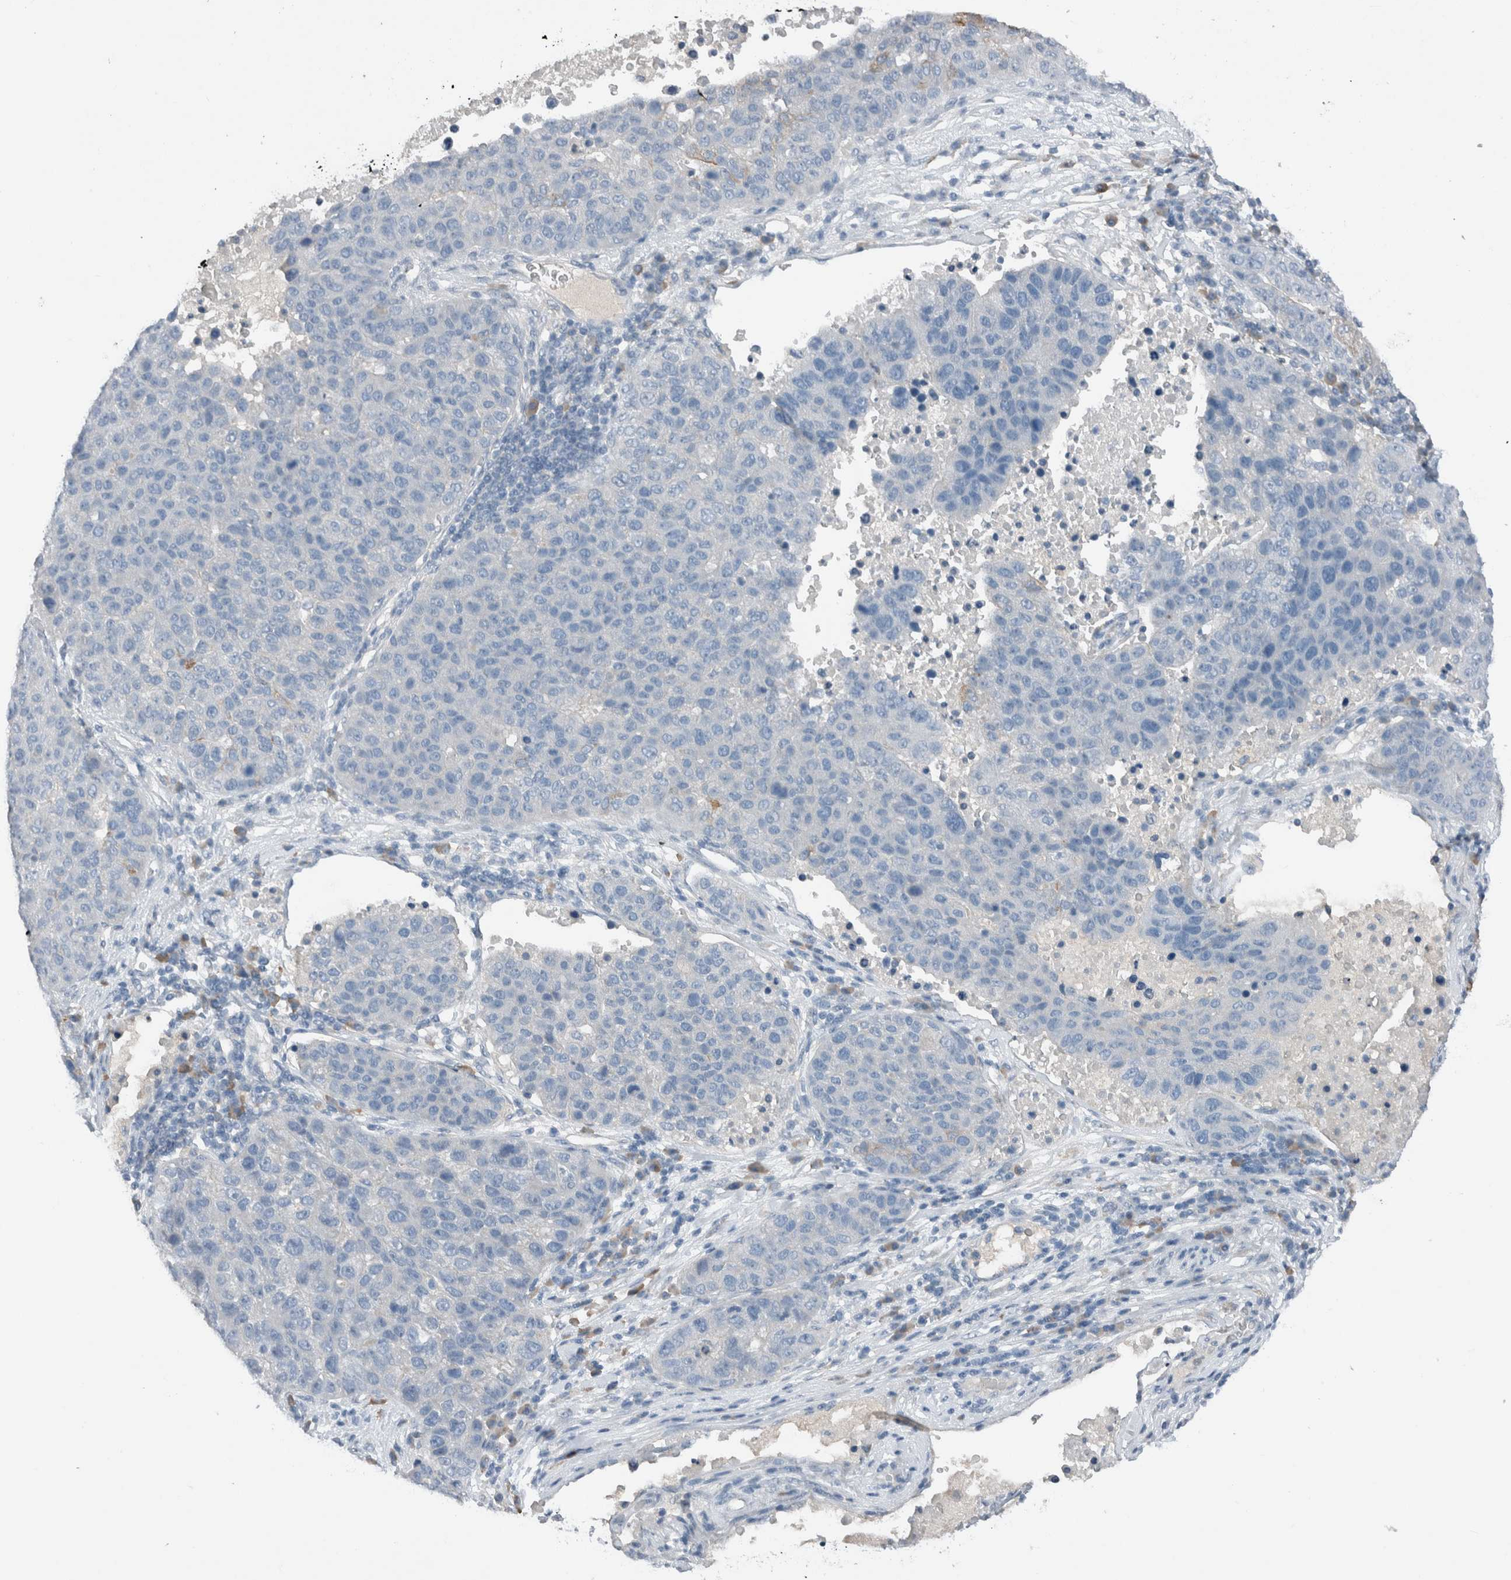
{"staining": {"intensity": "negative", "quantity": "none", "location": "none"}, "tissue": "pancreatic cancer", "cell_type": "Tumor cells", "image_type": "cancer", "snomed": [{"axis": "morphology", "description": "Adenocarcinoma, NOS"}, {"axis": "topography", "description": "Pancreas"}], "caption": "Immunohistochemistry (IHC) image of human pancreatic cancer (adenocarcinoma) stained for a protein (brown), which displays no staining in tumor cells. (DAB (3,3'-diaminobenzidine) immunohistochemistry, high magnification).", "gene": "DUOX1", "patient": {"sex": "female", "age": 61}}